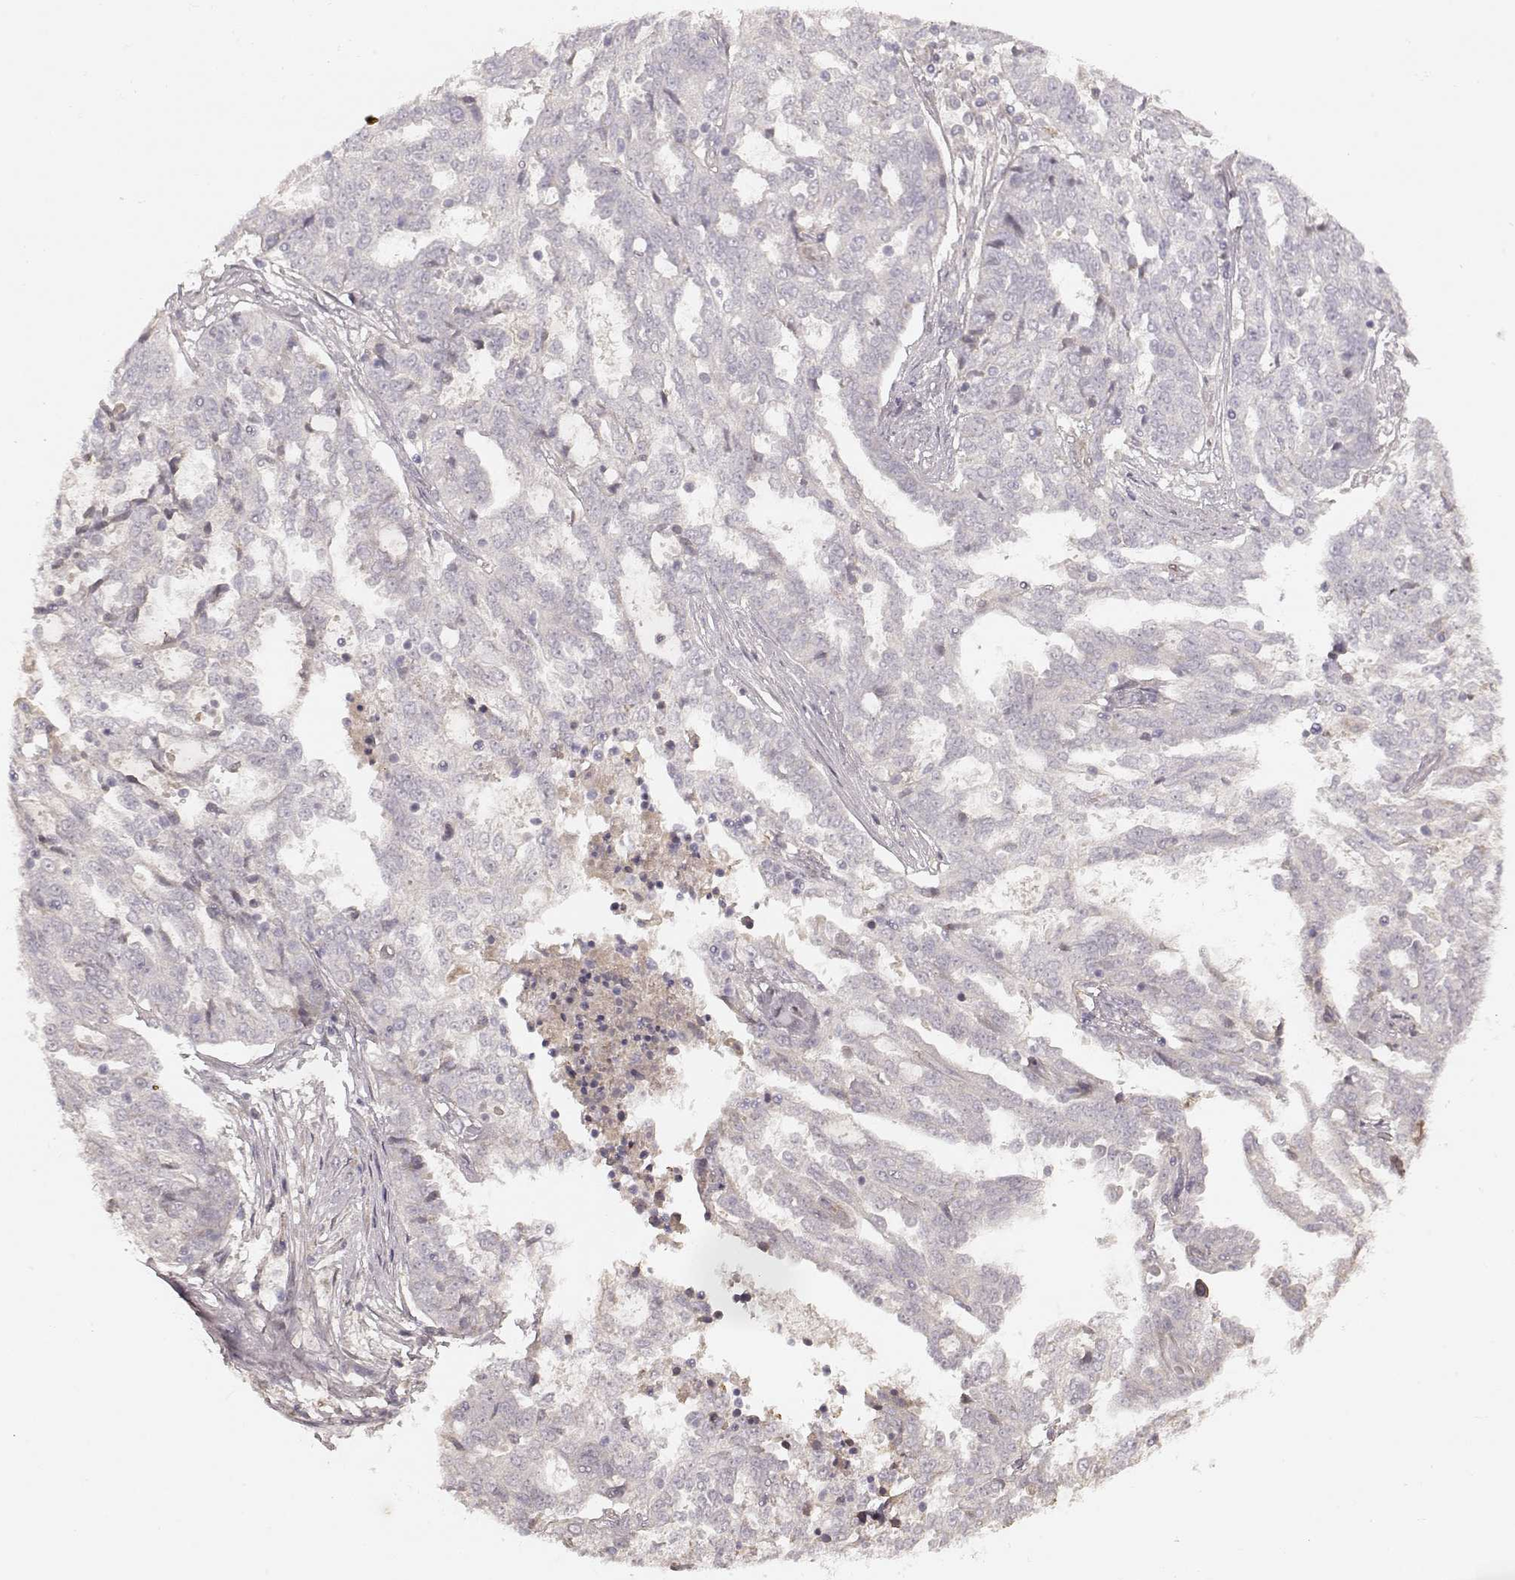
{"staining": {"intensity": "negative", "quantity": "none", "location": "none"}, "tissue": "ovarian cancer", "cell_type": "Tumor cells", "image_type": "cancer", "snomed": [{"axis": "morphology", "description": "Cystadenocarcinoma, serous, NOS"}, {"axis": "topography", "description": "Ovary"}], "caption": "Tumor cells show no significant positivity in ovarian cancer (serous cystadenocarcinoma). (Immunohistochemistry, brightfield microscopy, high magnification).", "gene": "KCNJ9", "patient": {"sex": "female", "age": 67}}